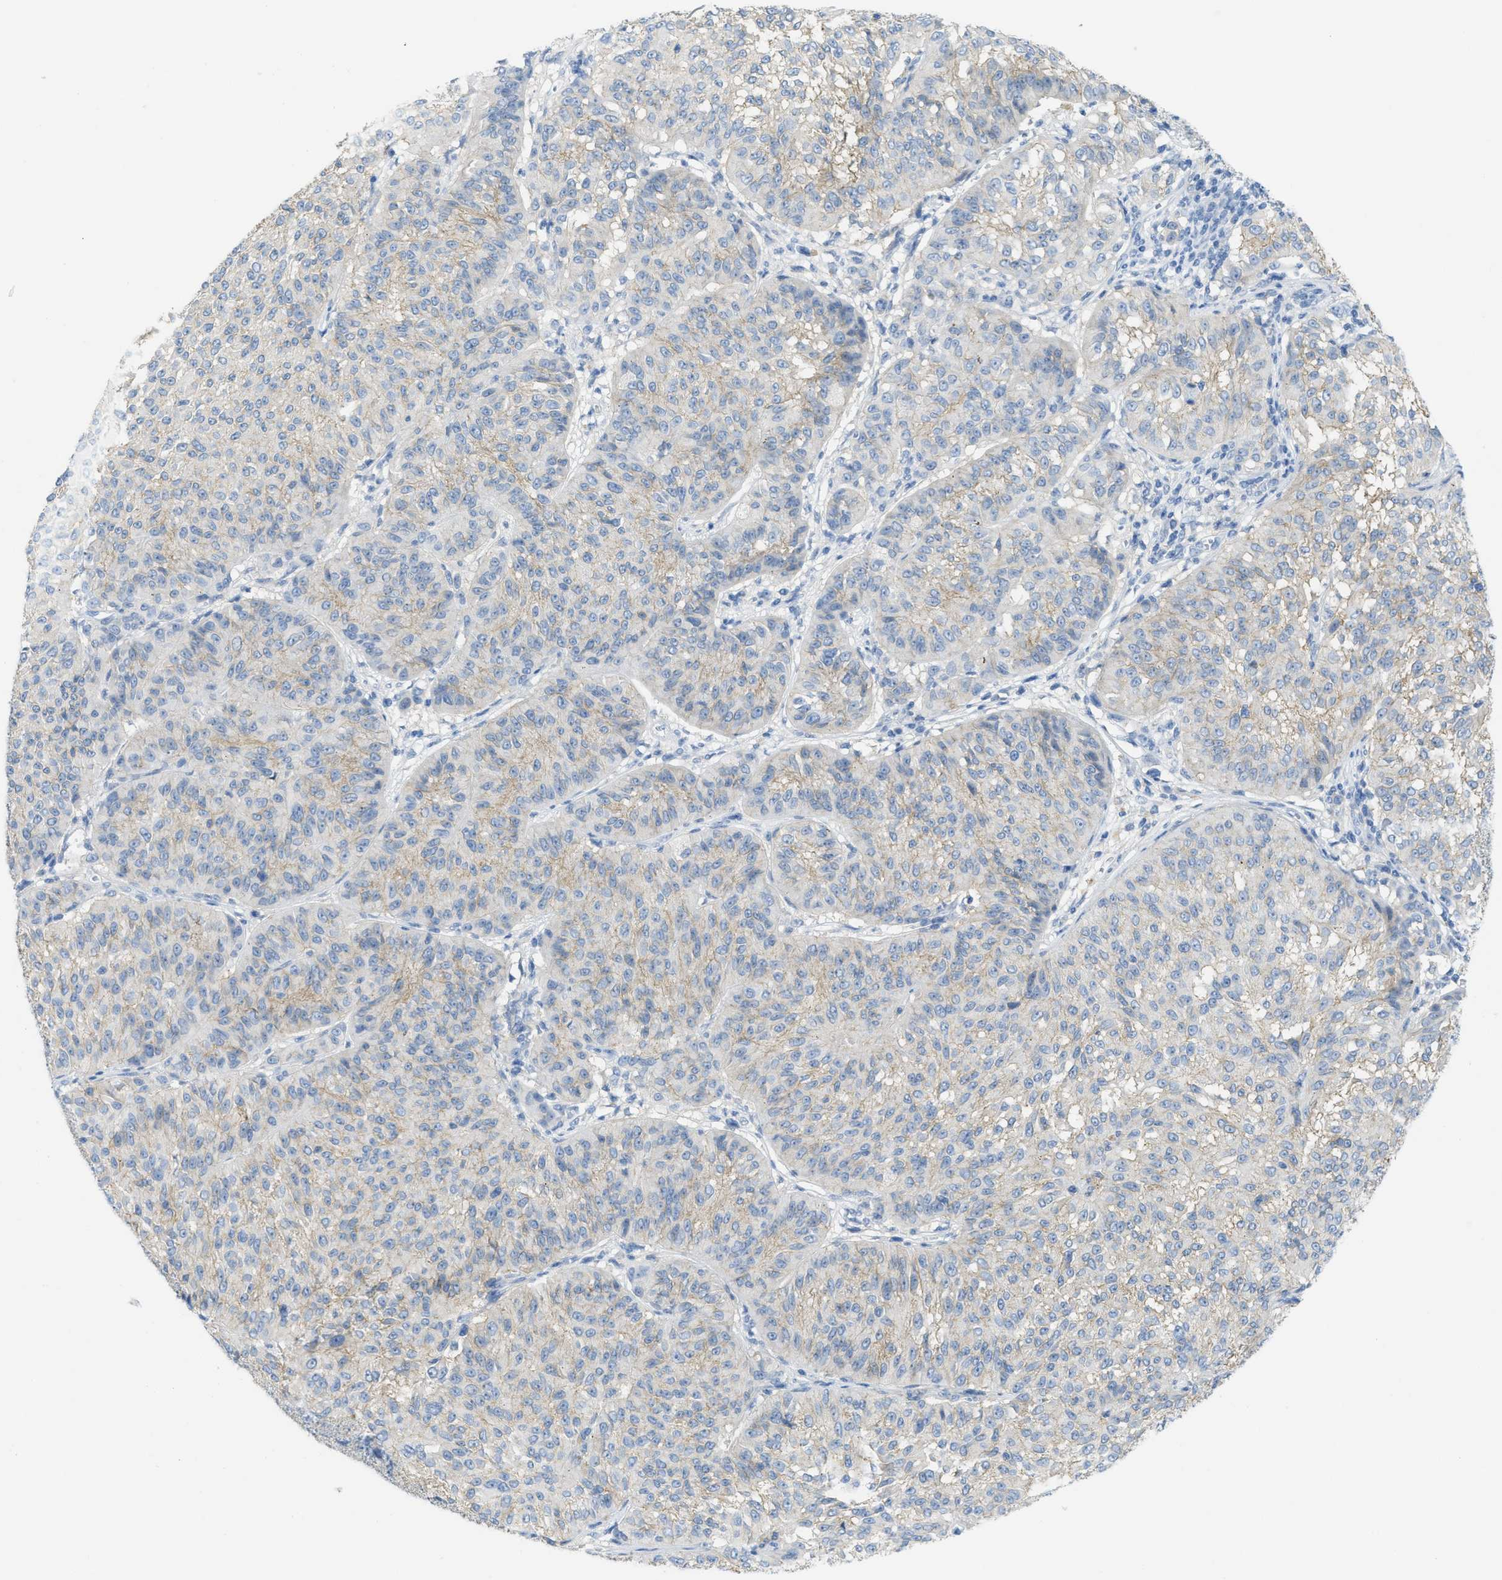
{"staining": {"intensity": "weak", "quantity": "25%-75%", "location": "cytoplasmic/membranous"}, "tissue": "melanoma", "cell_type": "Tumor cells", "image_type": "cancer", "snomed": [{"axis": "morphology", "description": "Malignant melanoma, NOS"}, {"axis": "topography", "description": "Skin"}], "caption": "A brown stain highlights weak cytoplasmic/membranous staining of a protein in human malignant melanoma tumor cells.", "gene": "CNNM4", "patient": {"sex": "female", "age": 72}}